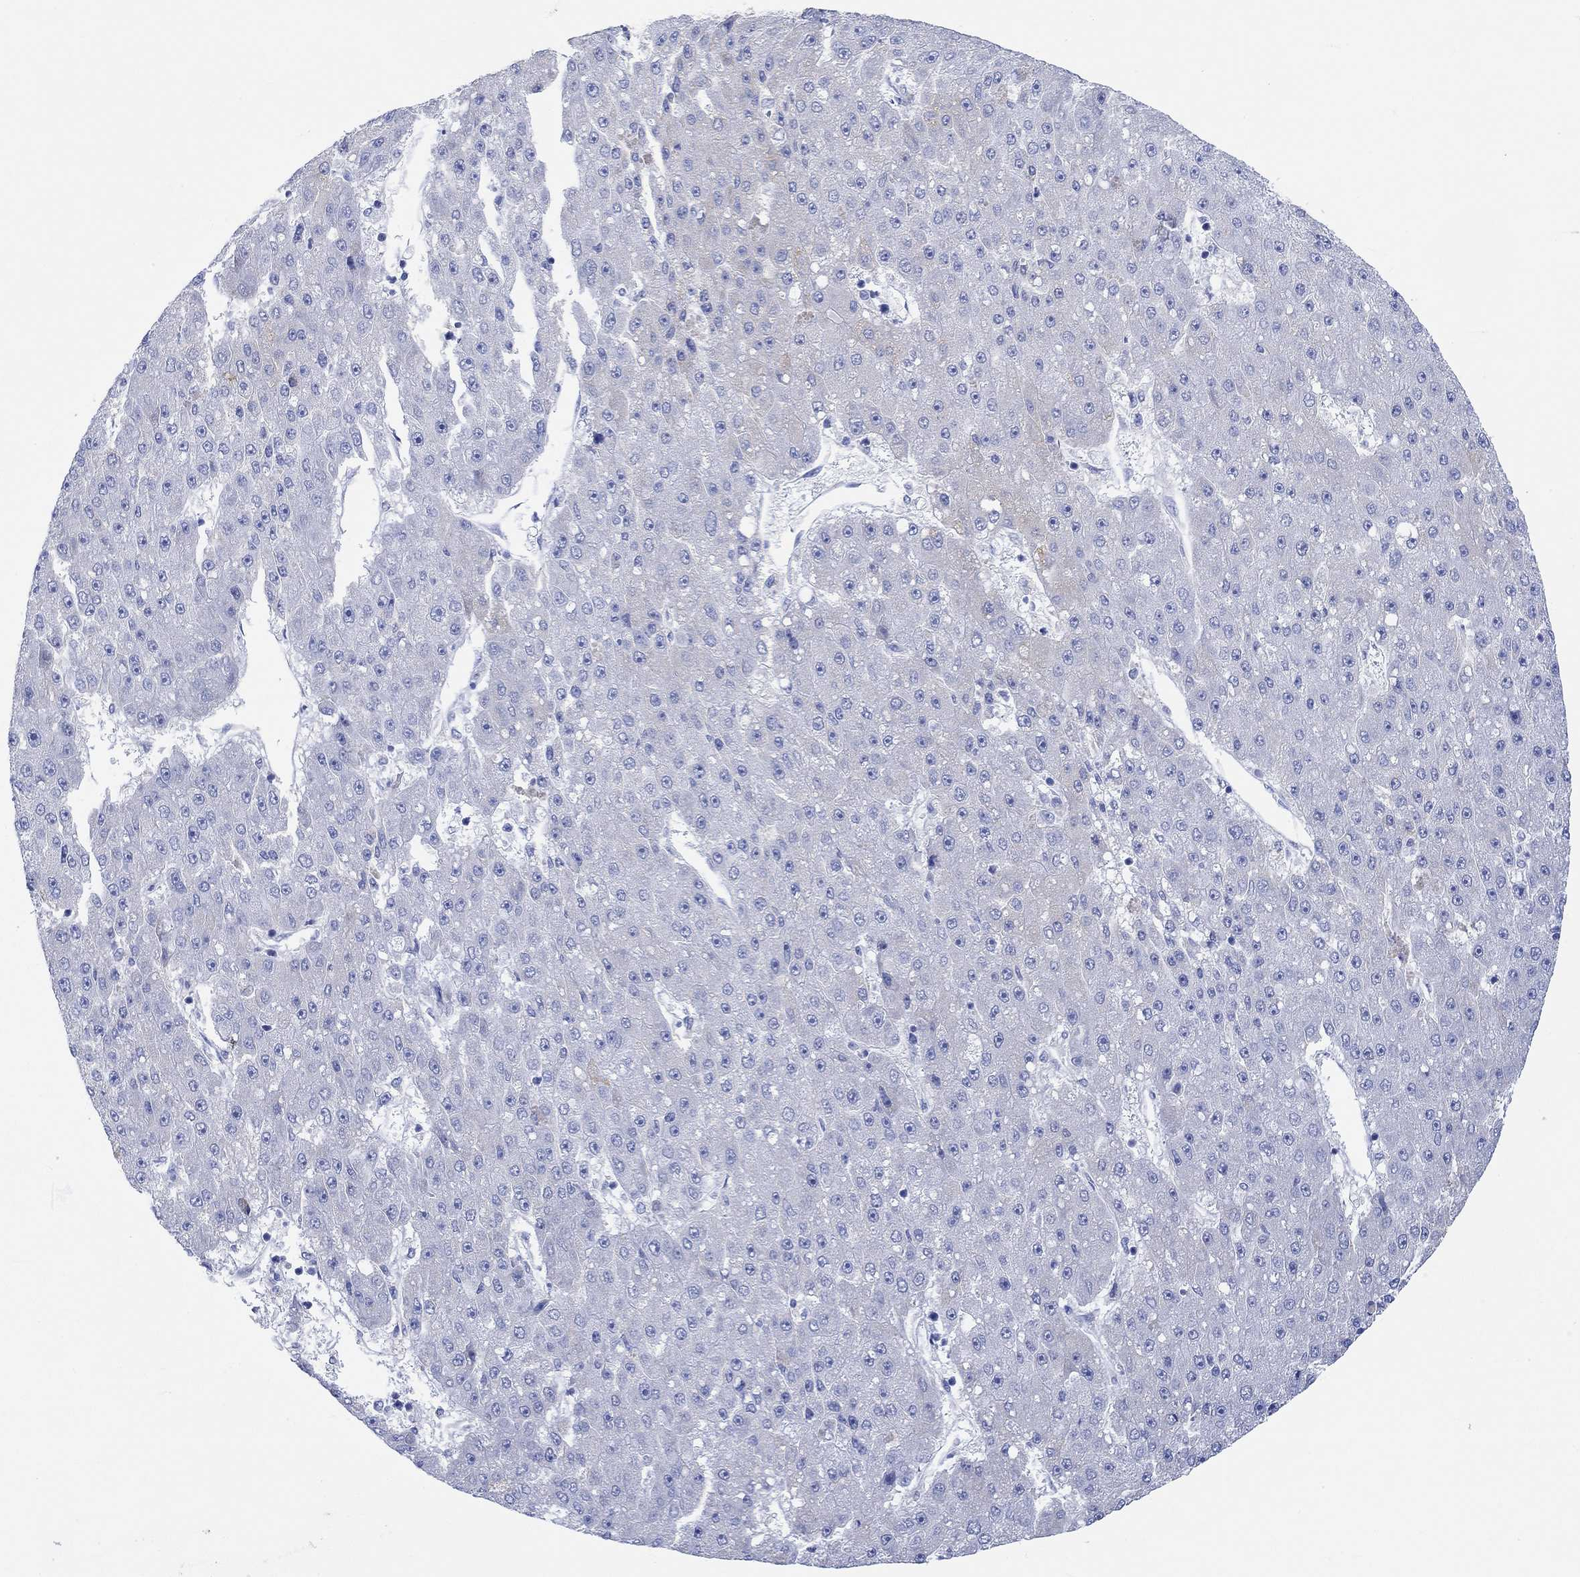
{"staining": {"intensity": "negative", "quantity": "none", "location": "none"}, "tissue": "liver cancer", "cell_type": "Tumor cells", "image_type": "cancer", "snomed": [{"axis": "morphology", "description": "Carcinoma, Hepatocellular, NOS"}, {"axis": "topography", "description": "Liver"}], "caption": "Micrograph shows no protein expression in tumor cells of liver cancer (hepatocellular carcinoma) tissue.", "gene": "REEP6", "patient": {"sex": "male", "age": 67}}